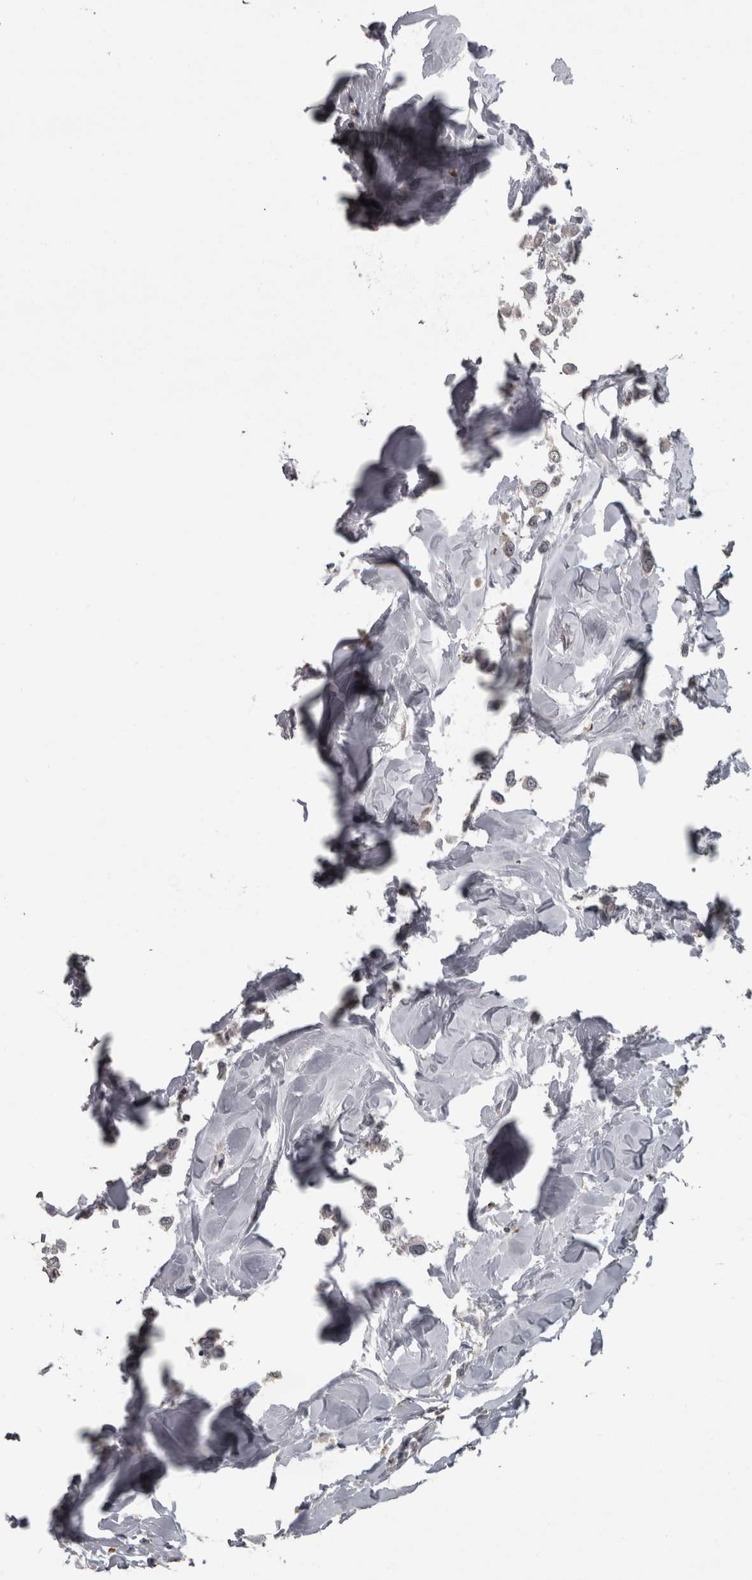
{"staining": {"intensity": "negative", "quantity": "none", "location": "none"}, "tissue": "breast cancer", "cell_type": "Tumor cells", "image_type": "cancer", "snomed": [{"axis": "morphology", "description": "Lobular carcinoma"}, {"axis": "topography", "description": "Breast"}], "caption": "Lobular carcinoma (breast) stained for a protein using immunohistochemistry demonstrates no positivity tumor cells.", "gene": "NAAA", "patient": {"sex": "female", "age": 51}}